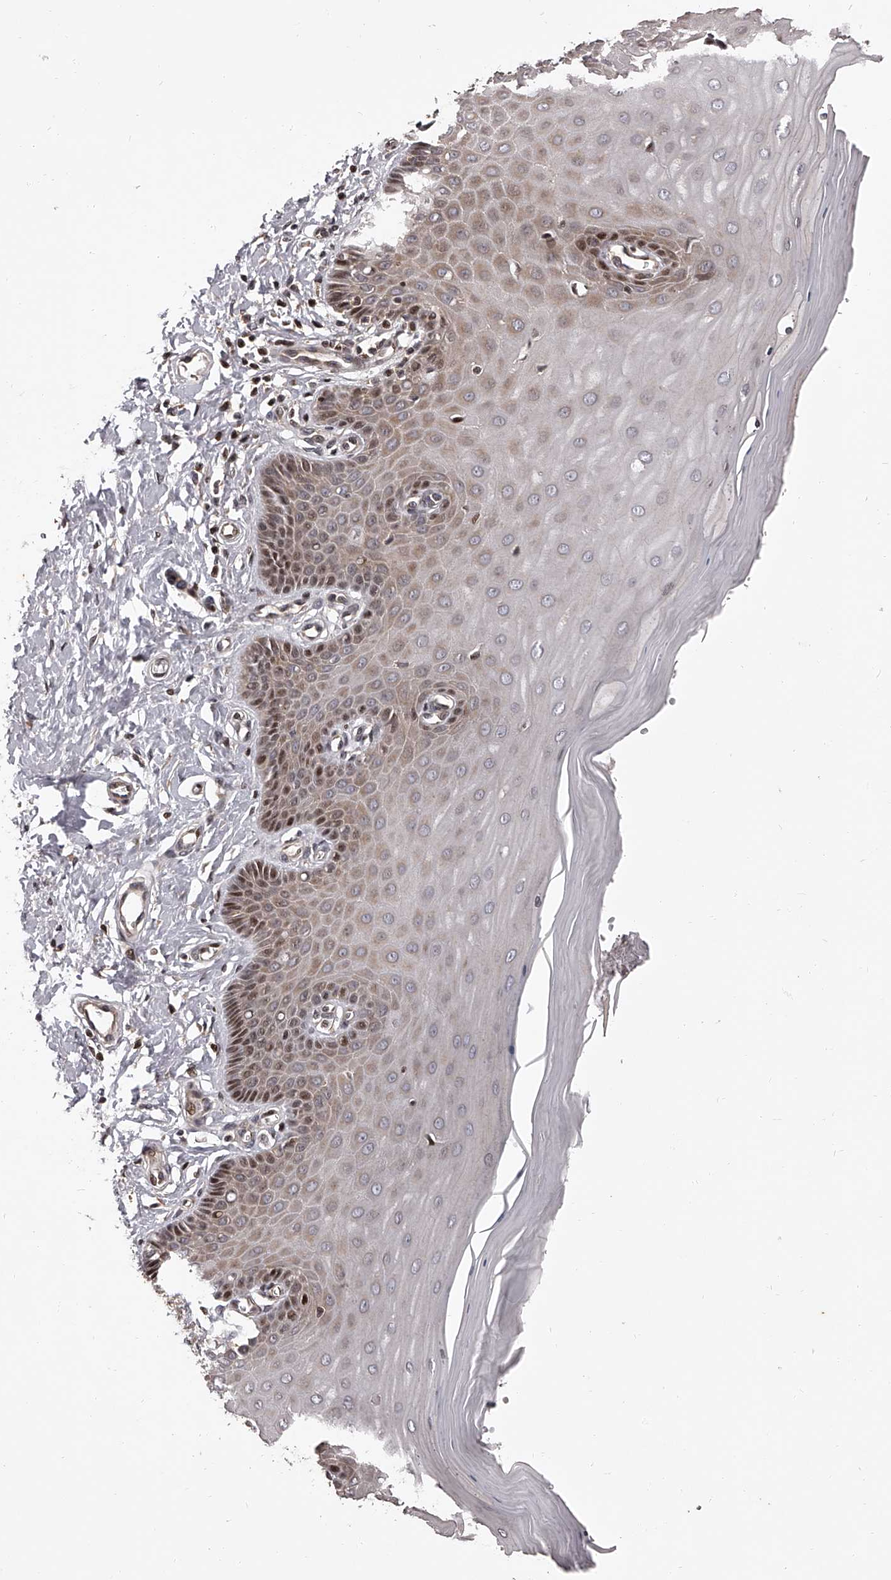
{"staining": {"intensity": "moderate", "quantity": ">75%", "location": "cytoplasmic/membranous,nuclear"}, "tissue": "cervix", "cell_type": "Glandular cells", "image_type": "normal", "snomed": [{"axis": "morphology", "description": "Normal tissue, NOS"}, {"axis": "topography", "description": "Cervix"}], "caption": "Cervix stained for a protein reveals moderate cytoplasmic/membranous,nuclear positivity in glandular cells. Nuclei are stained in blue.", "gene": "PFDN2", "patient": {"sex": "female", "age": 55}}